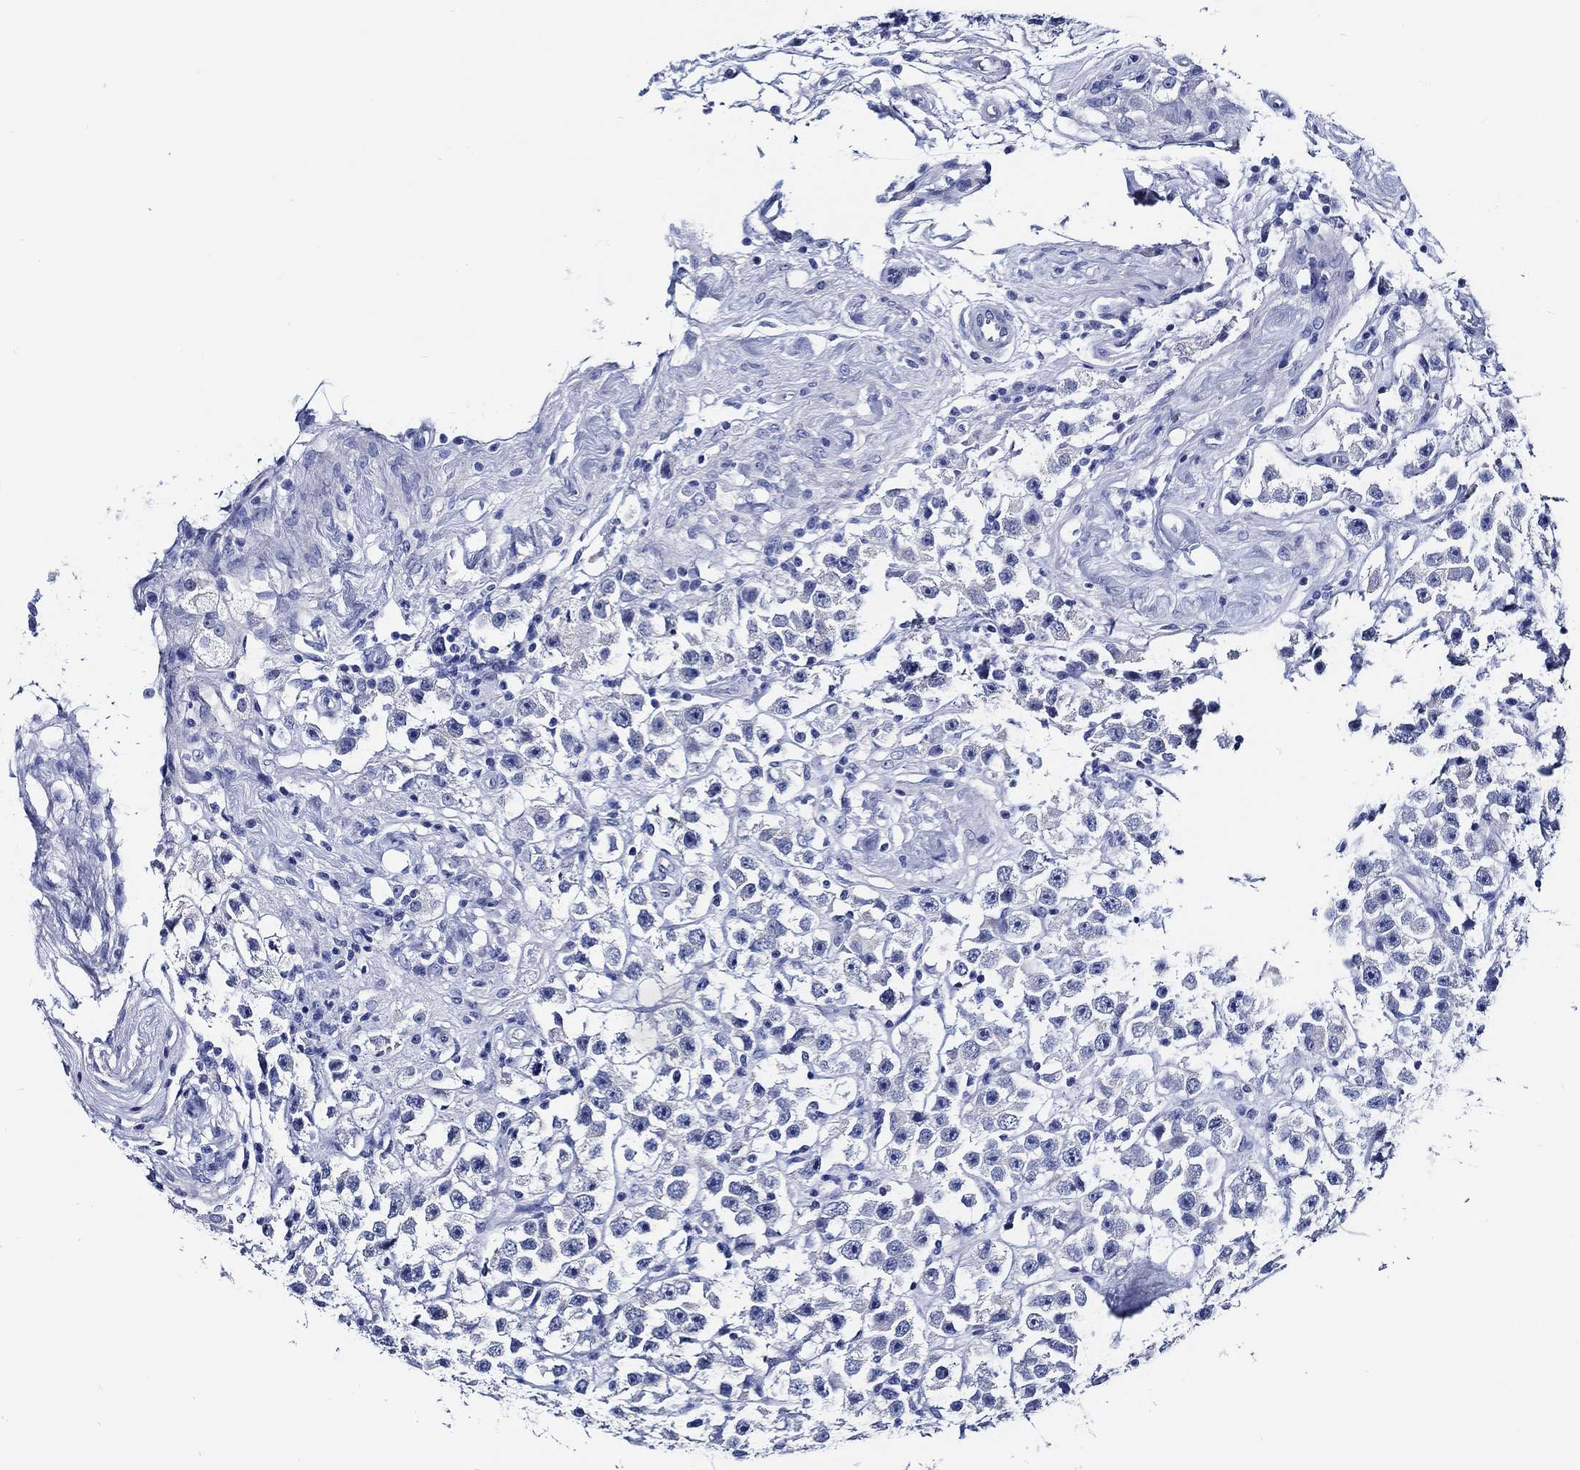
{"staining": {"intensity": "negative", "quantity": "none", "location": "none"}, "tissue": "testis cancer", "cell_type": "Tumor cells", "image_type": "cancer", "snomed": [{"axis": "morphology", "description": "Seminoma, NOS"}, {"axis": "topography", "description": "Testis"}], "caption": "IHC image of human testis seminoma stained for a protein (brown), which reveals no positivity in tumor cells. (DAB immunohistochemistry, high magnification).", "gene": "WDR62", "patient": {"sex": "male", "age": 45}}